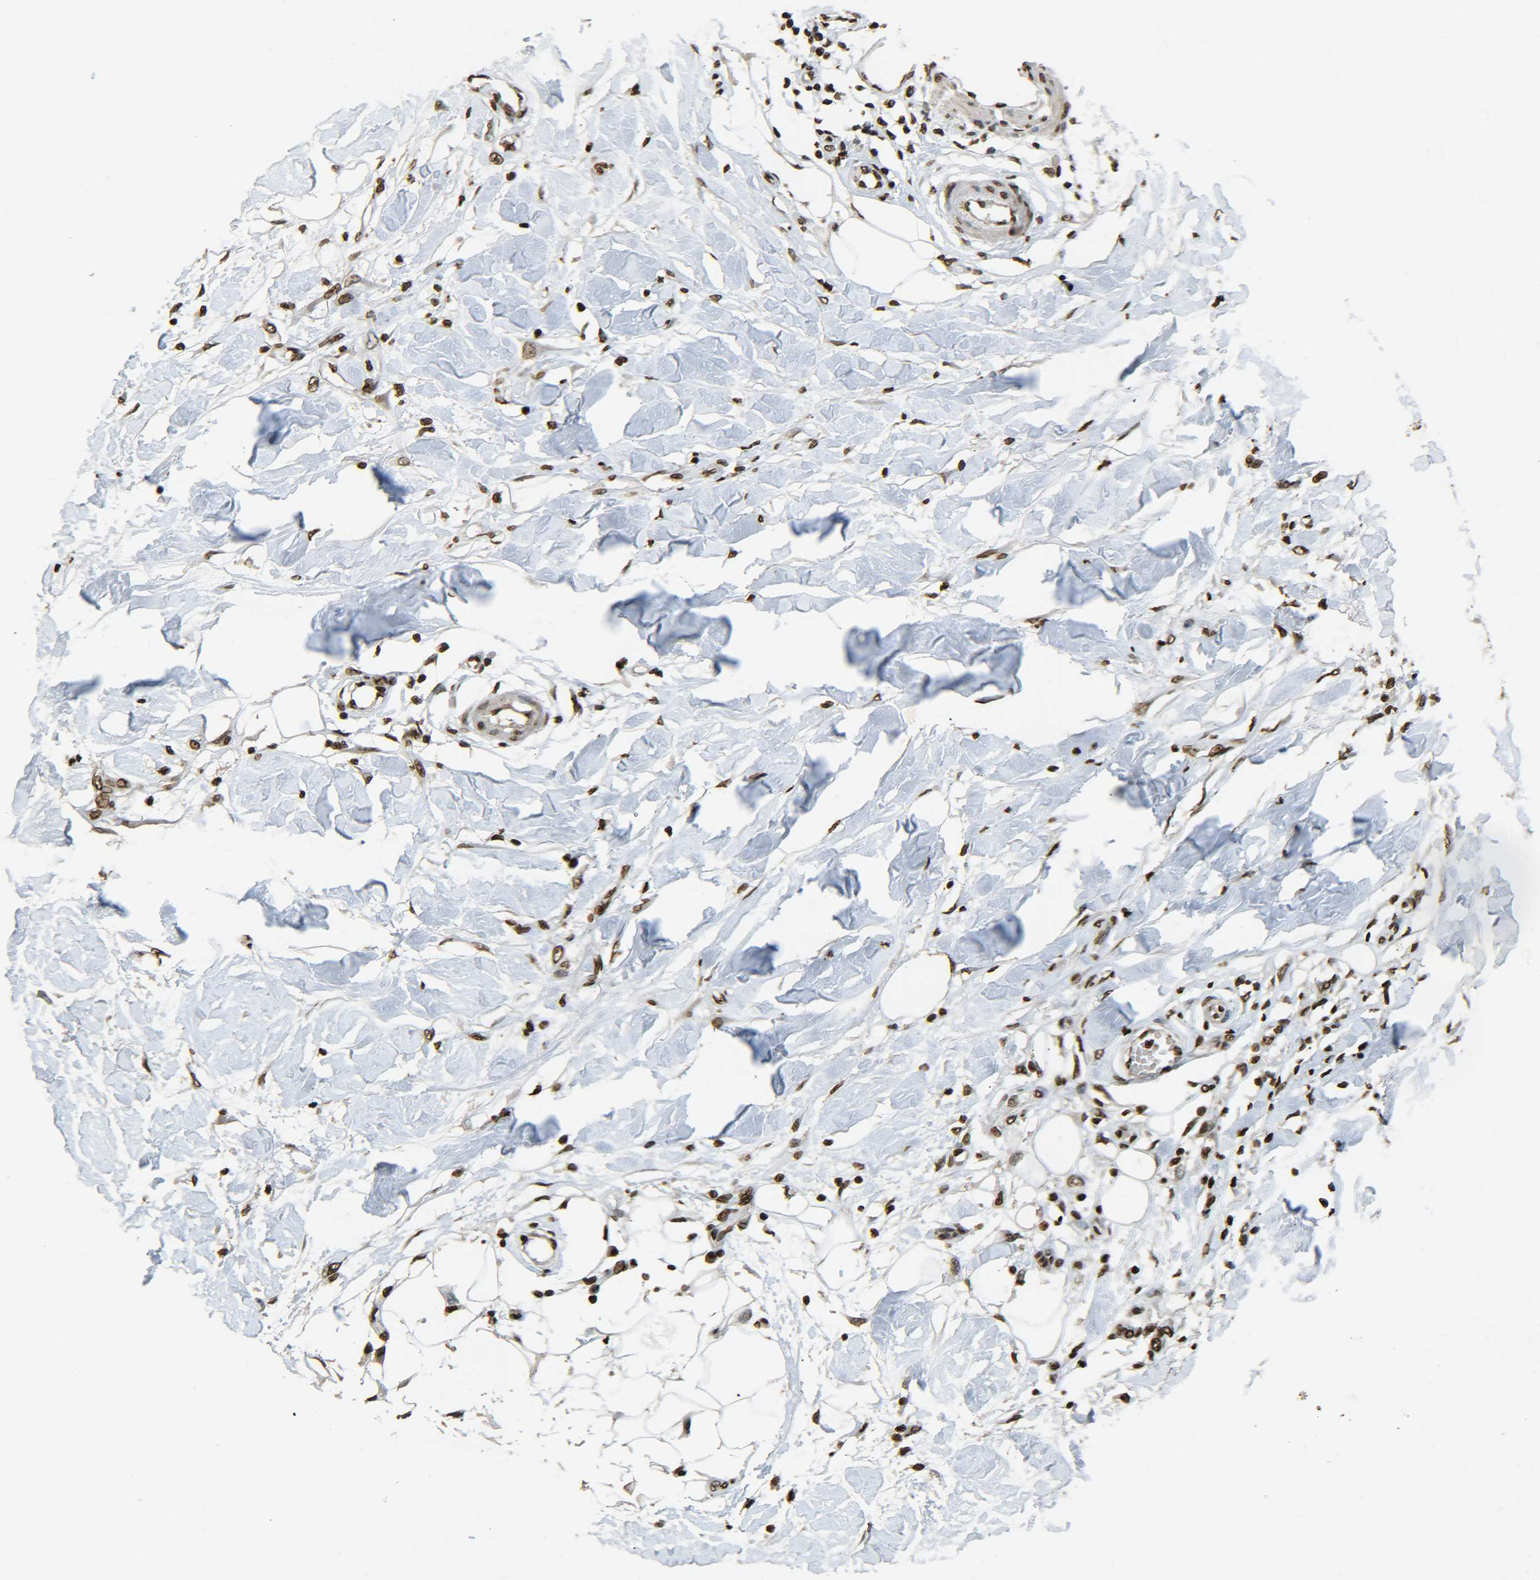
{"staining": {"intensity": "moderate", "quantity": ">75%", "location": "cytoplasmic/membranous,nuclear"}, "tissue": "adipose tissue", "cell_type": "Adipocytes", "image_type": "normal", "snomed": [{"axis": "morphology", "description": "Normal tissue, NOS"}, {"axis": "morphology", "description": "Squamous cell carcinoma, NOS"}, {"axis": "topography", "description": "Skin"}, {"axis": "topography", "description": "Peripheral nerve tissue"}], "caption": "A high-resolution micrograph shows IHC staining of normal adipose tissue, which reveals moderate cytoplasmic/membranous,nuclear expression in about >75% of adipocytes. (Brightfield microscopy of DAB IHC at high magnification).", "gene": "H4C16", "patient": {"sex": "male", "age": 83}}